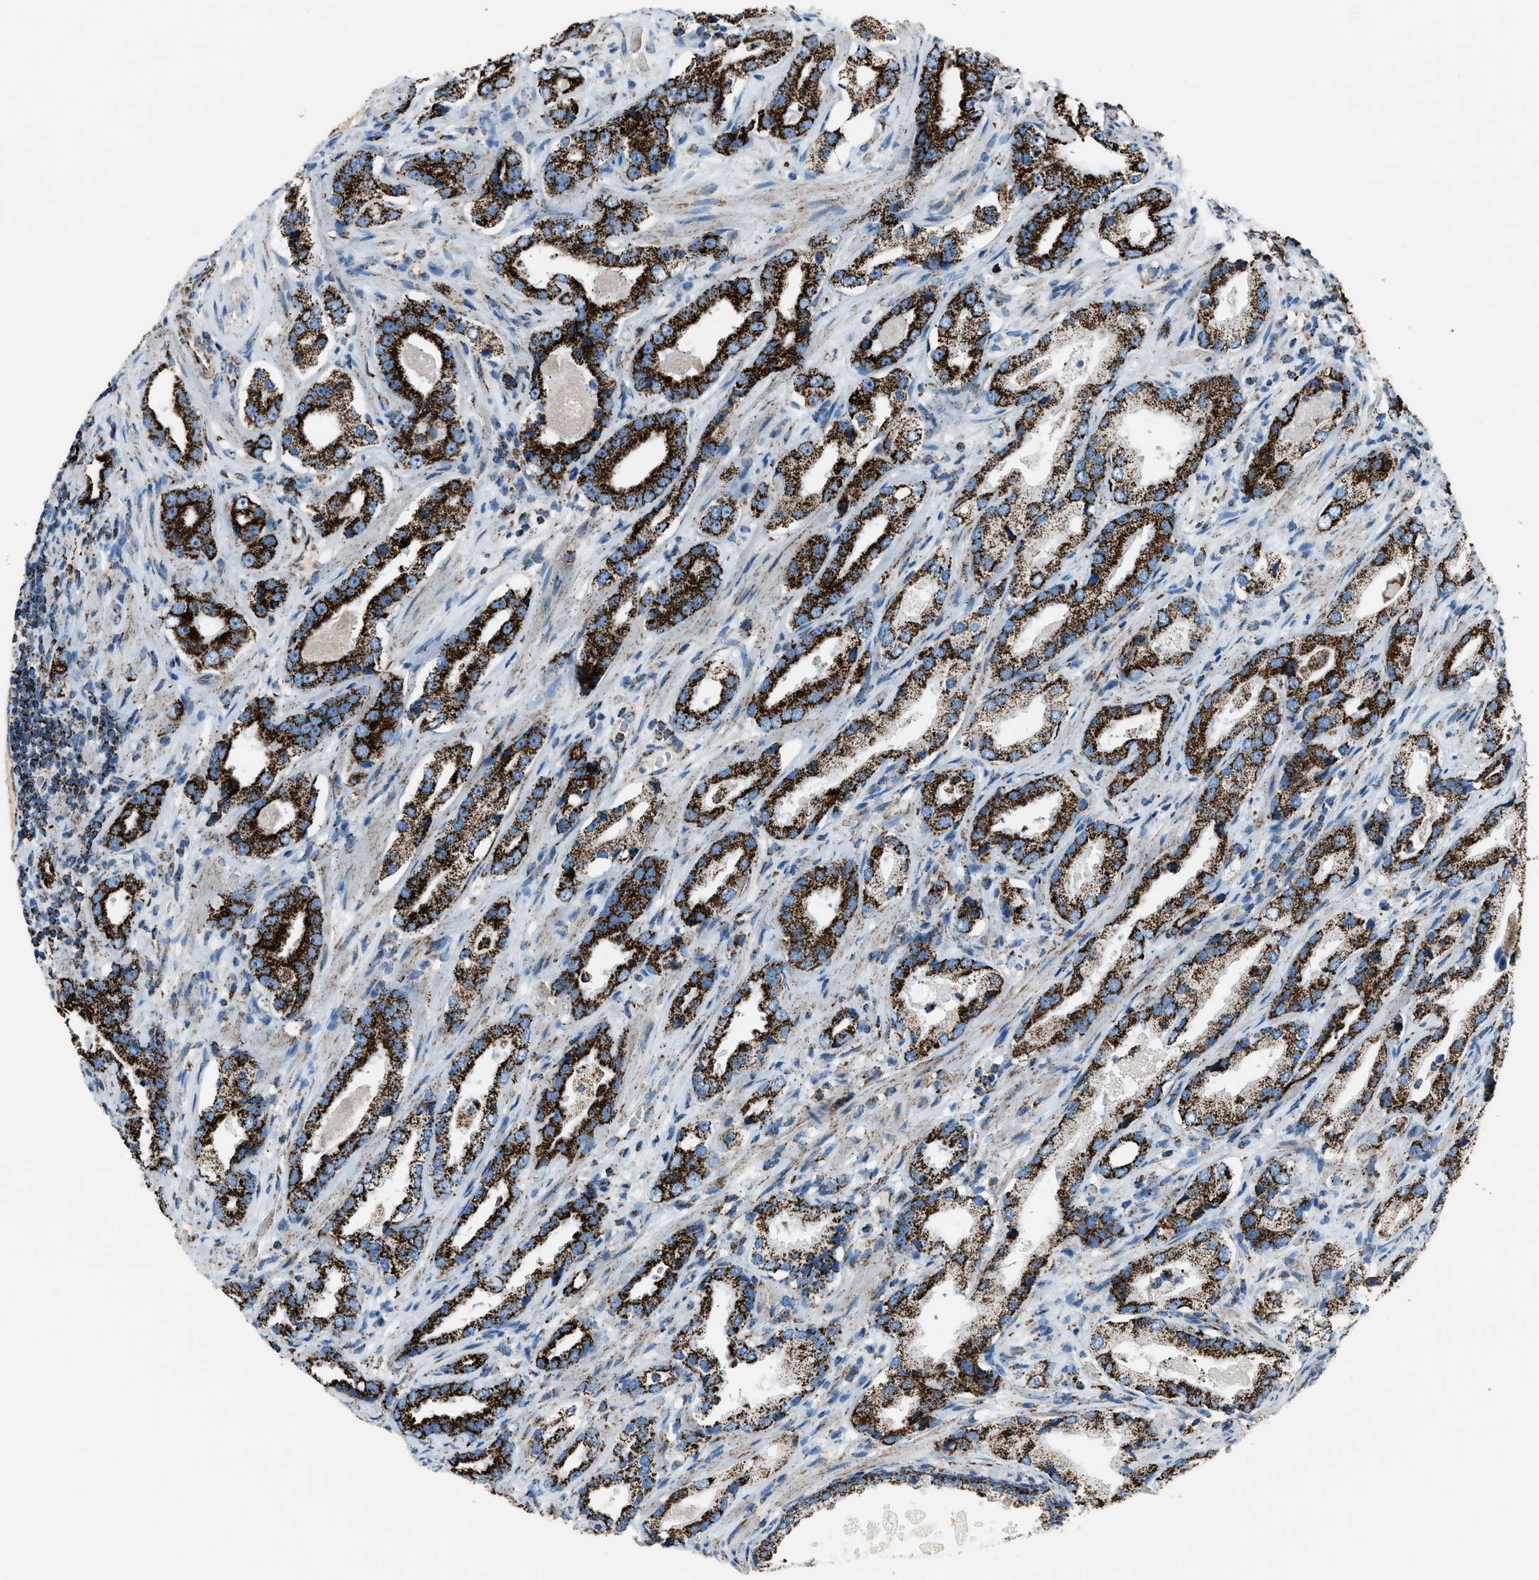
{"staining": {"intensity": "strong", "quantity": ">75%", "location": "cytoplasmic/membranous"}, "tissue": "prostate cancer", "cell_type": "Tumor cells", "image_type": "cancer", "snomed": [{"axis": "morphology", "description": "Adenocarcinoma, High grade"}, {"axis": "topography", "description": "Prostate"}], "caption": "Immunohistochemical staining of prostate cancer exhibits high levels of strong cytoplasmic/membranous positivity in approximately >75% of tumor cells.", "gene": "MDH2", "patient": {"sex": "male", "age": 63}}